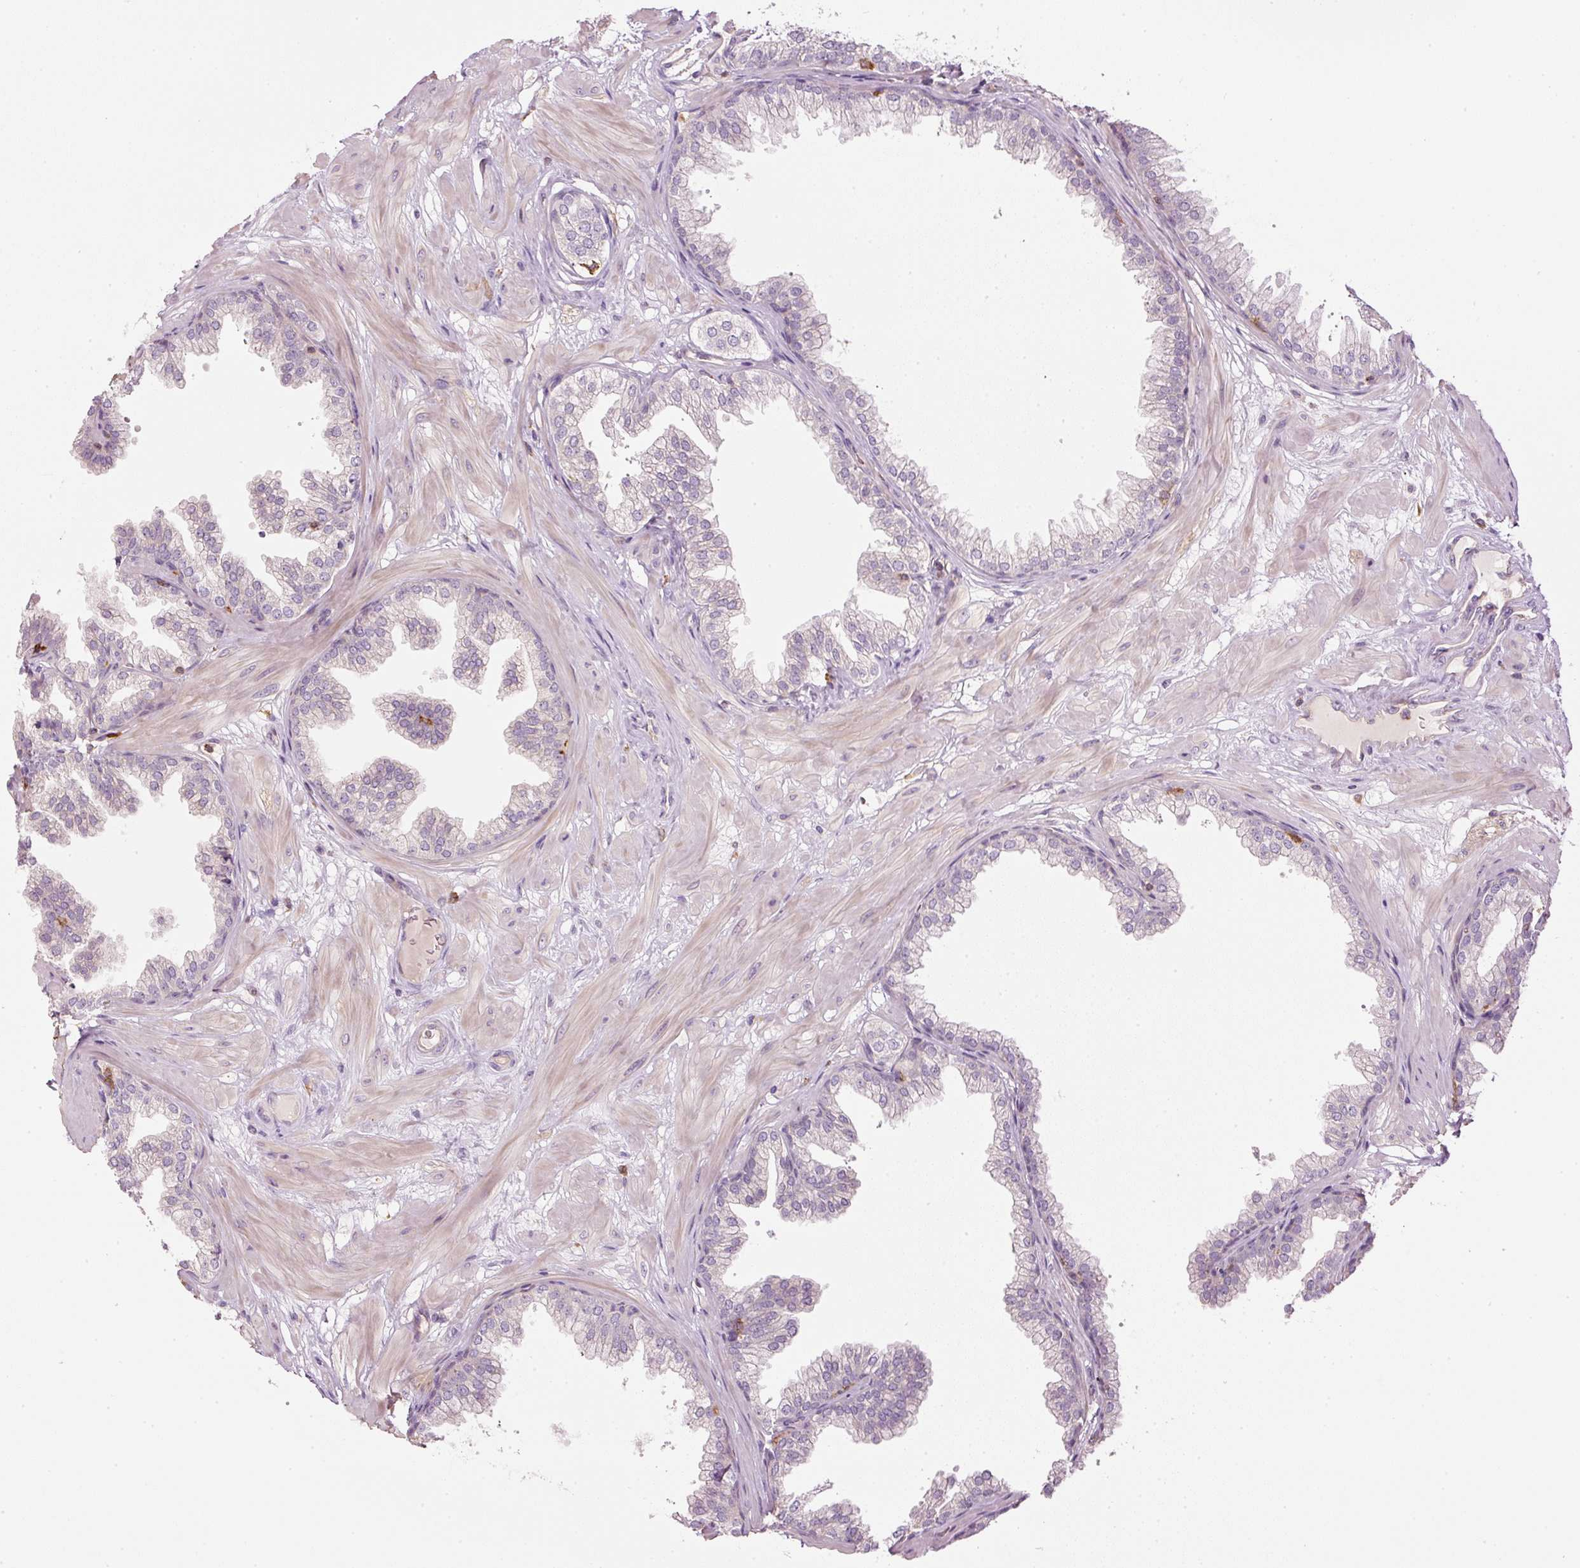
{"staining": {"intensity": "negative", "quantity": "none", "location": "none"}, "tissue": "prostate", "cell_type": "Glandular cells", "image_type": "normal", "snomed": [{"axis": "morphology", "description": "Normal tissue, NOS"}, {"axis": "topography", "description": "Prostate"}], "caption": "The immunohistochemistry (IHC) photomicrograph has no significant staining in glandular cells of prostate. (DAB (3,3'-diaminobenzidine) immunohistochemistry (IHC) visualized using brightfield microscopy, high magnification).", "gene": "SIPA1", "patient": {"sex": "male", "age": 37}}